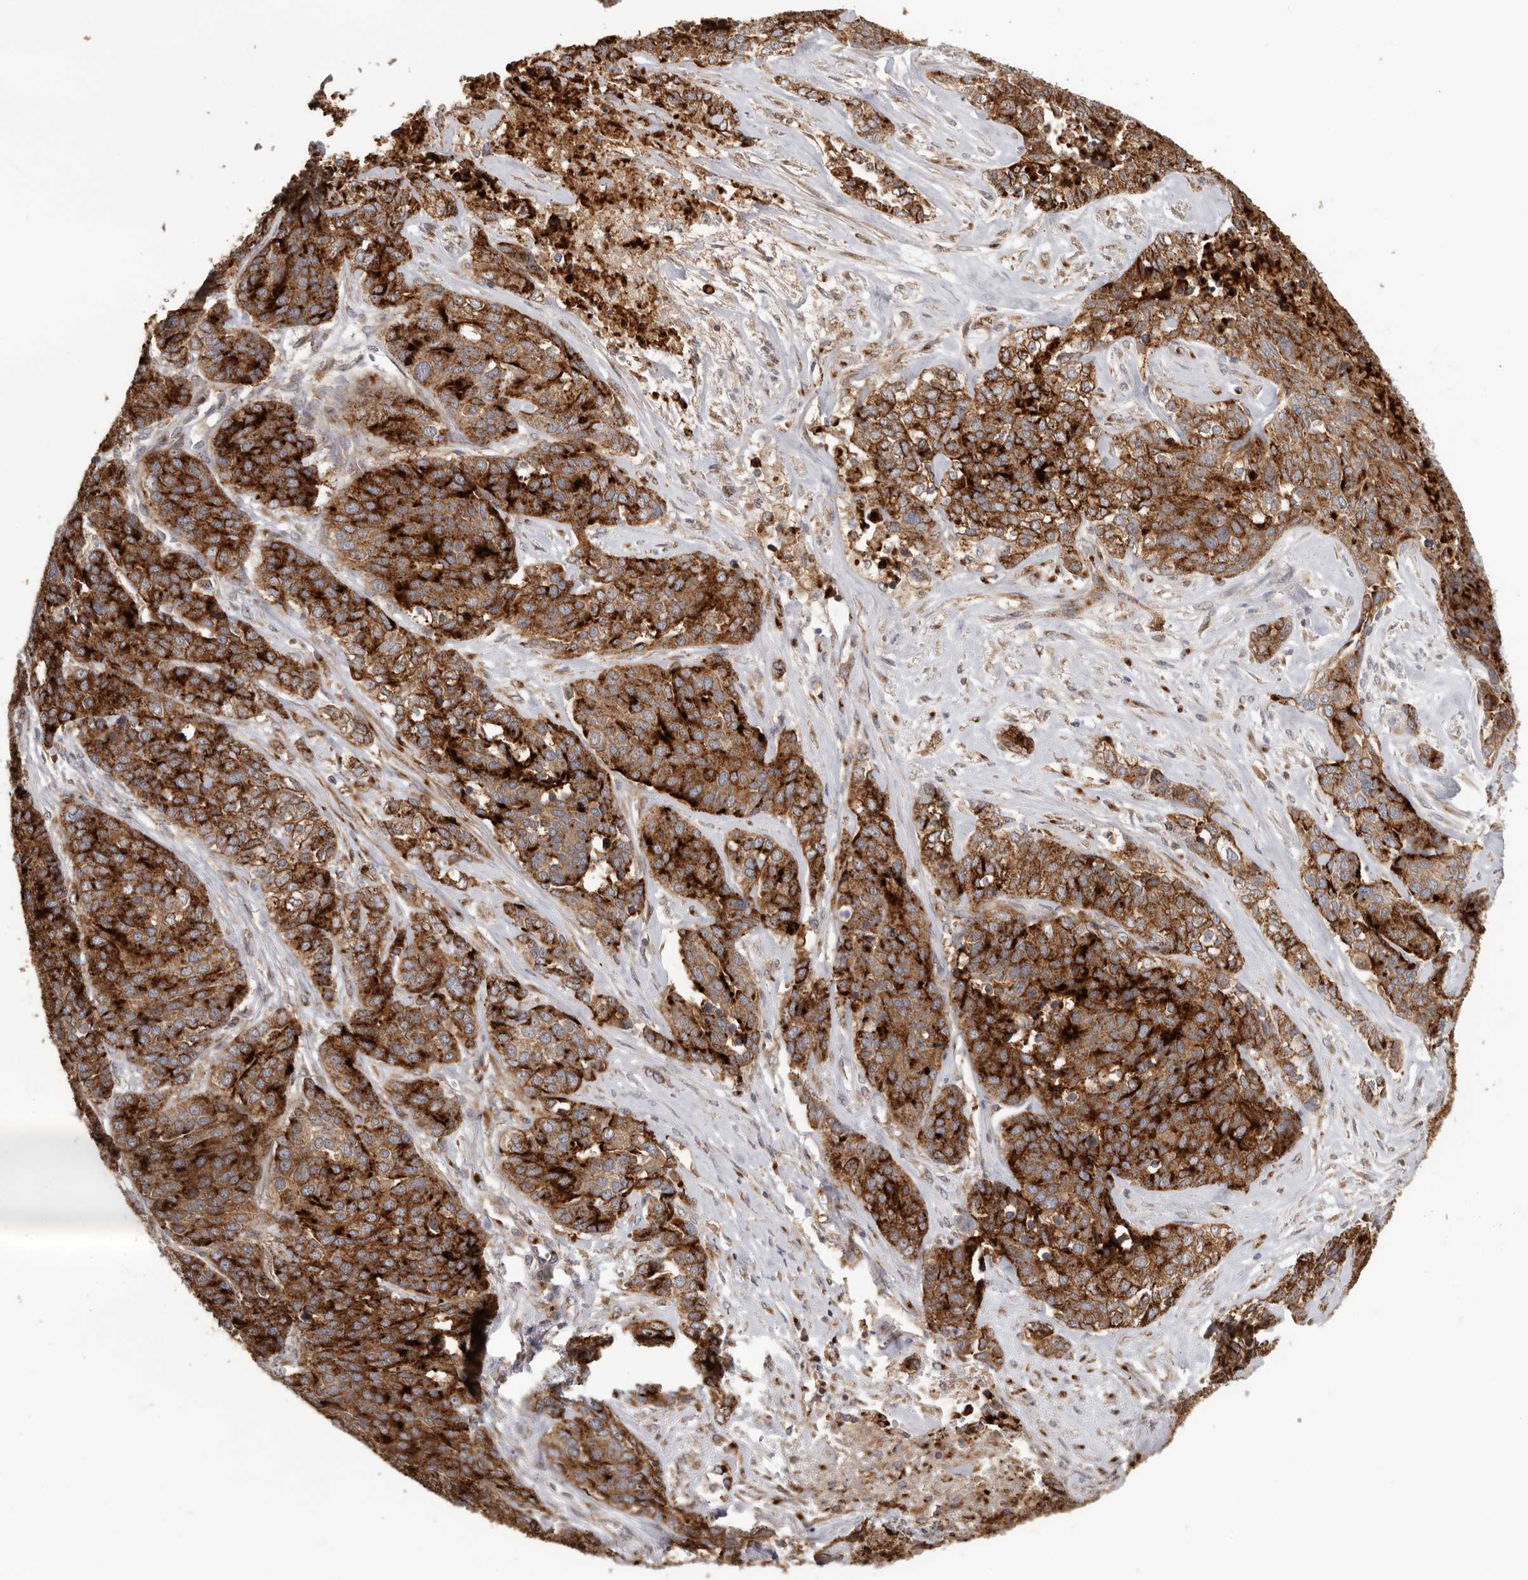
{"staining": {"intensity": "strong", "quantity": ">75%", "location": "cytoplasmic/membranous"}, "tissue": "ovarian cancer", "cell_type": "Tumor cells", "image_type": "cancer", "snomed": [{"axis": "morphology", "description": "Cystadenocarcinoma, serous, NOS"}, {"axis": "topography", "description": "Ovary"}], "caption": "Ovarian cancer (serous cystadenocarcinoma) tissue displays strong cytoplasmic/membranous staining in approximately >75% of tumor cells The protein is stained brown, and the nuclei are stained in blue (DAB IHC with brightfield microscopy, high magnification).", "gene": "TFRC", "patient": {"sex": "female", "age": 44}}